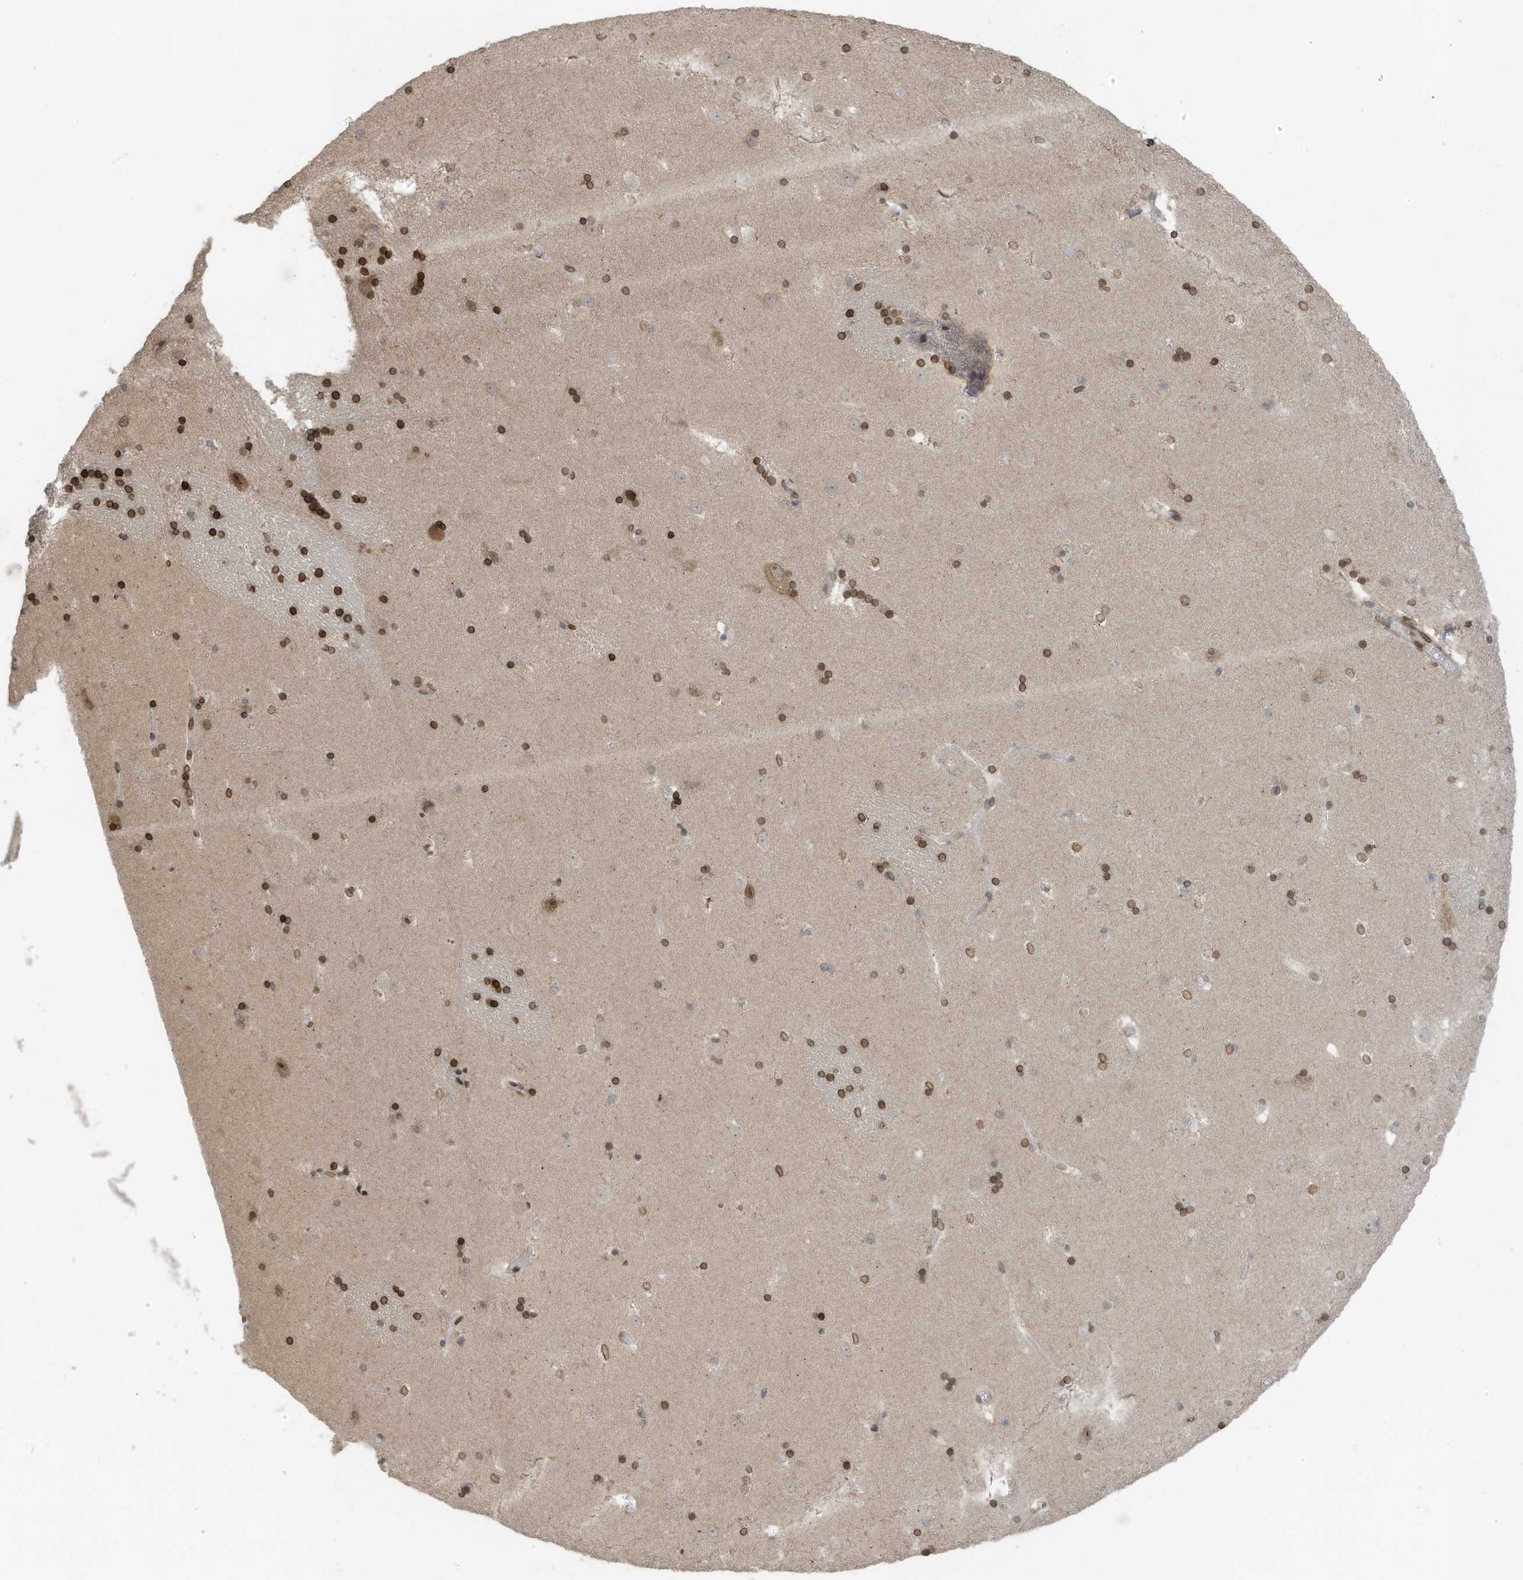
{"staining": {"intensity": "moderate", "quantity": ">75%", "location": "nuclear"}, "tissue": "caudate", "cell_type": "Glial cells", "image_type": "normal", "snomed": [{"axis": "morphology", "description": "Normal tissue, NOS"}, {"axis": "topography", "description": "Lateral ventricle wall"}], "caption": "This image exhibits IHC staining of normal caudate, with medium moderate nuclear positivity in approximately >75% of glial cells.", "gene": "RABL3", "patient": {"sex": "male", "age": 45}}